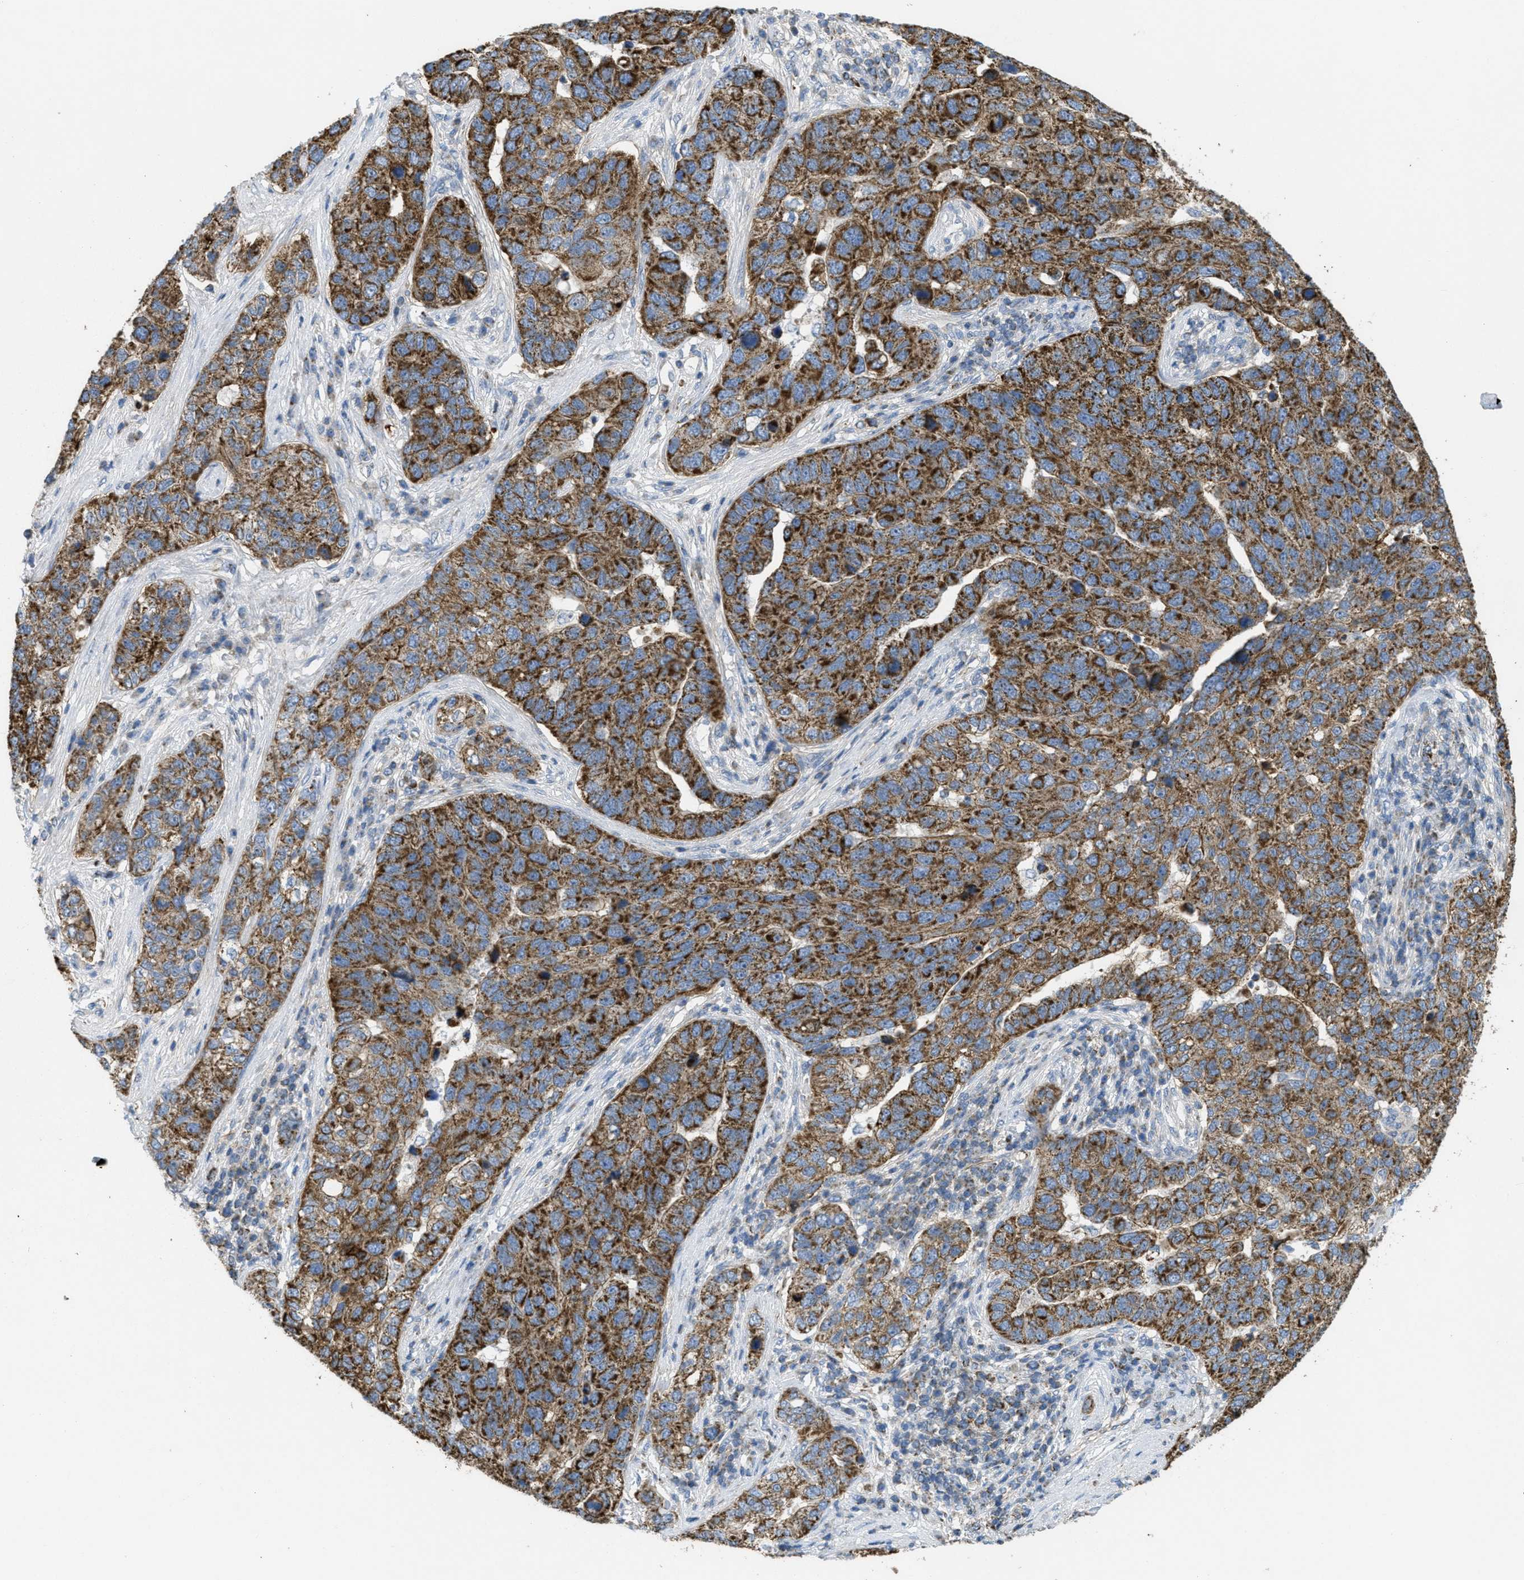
{"staining": {"intensity": "strong", "quantity": ">75%", "location": "cytoplasmic/membranous"}, "tissue": "pancreatic cancer", "cell_type": "Tumor cells", "image_type": "cancer", "snomed": [{"axis": "morphology", "description": "Adenocarcinoma, NOS"}, {"axis": "topography", "description": "Pancreas"}], "caption": "Immunohistochemistry image of neoplastic tissue: human pancreatic cancer (adenocarcinoma) stained using IHC displays high levels of strong protein expression localized specifically in the cytoplasmic/membranous of tumor cells, appearing as a cytoplasmic/membranous brown color.", "gene": "BTN3A1", "patient": {"sex": "female", "age": 61}}